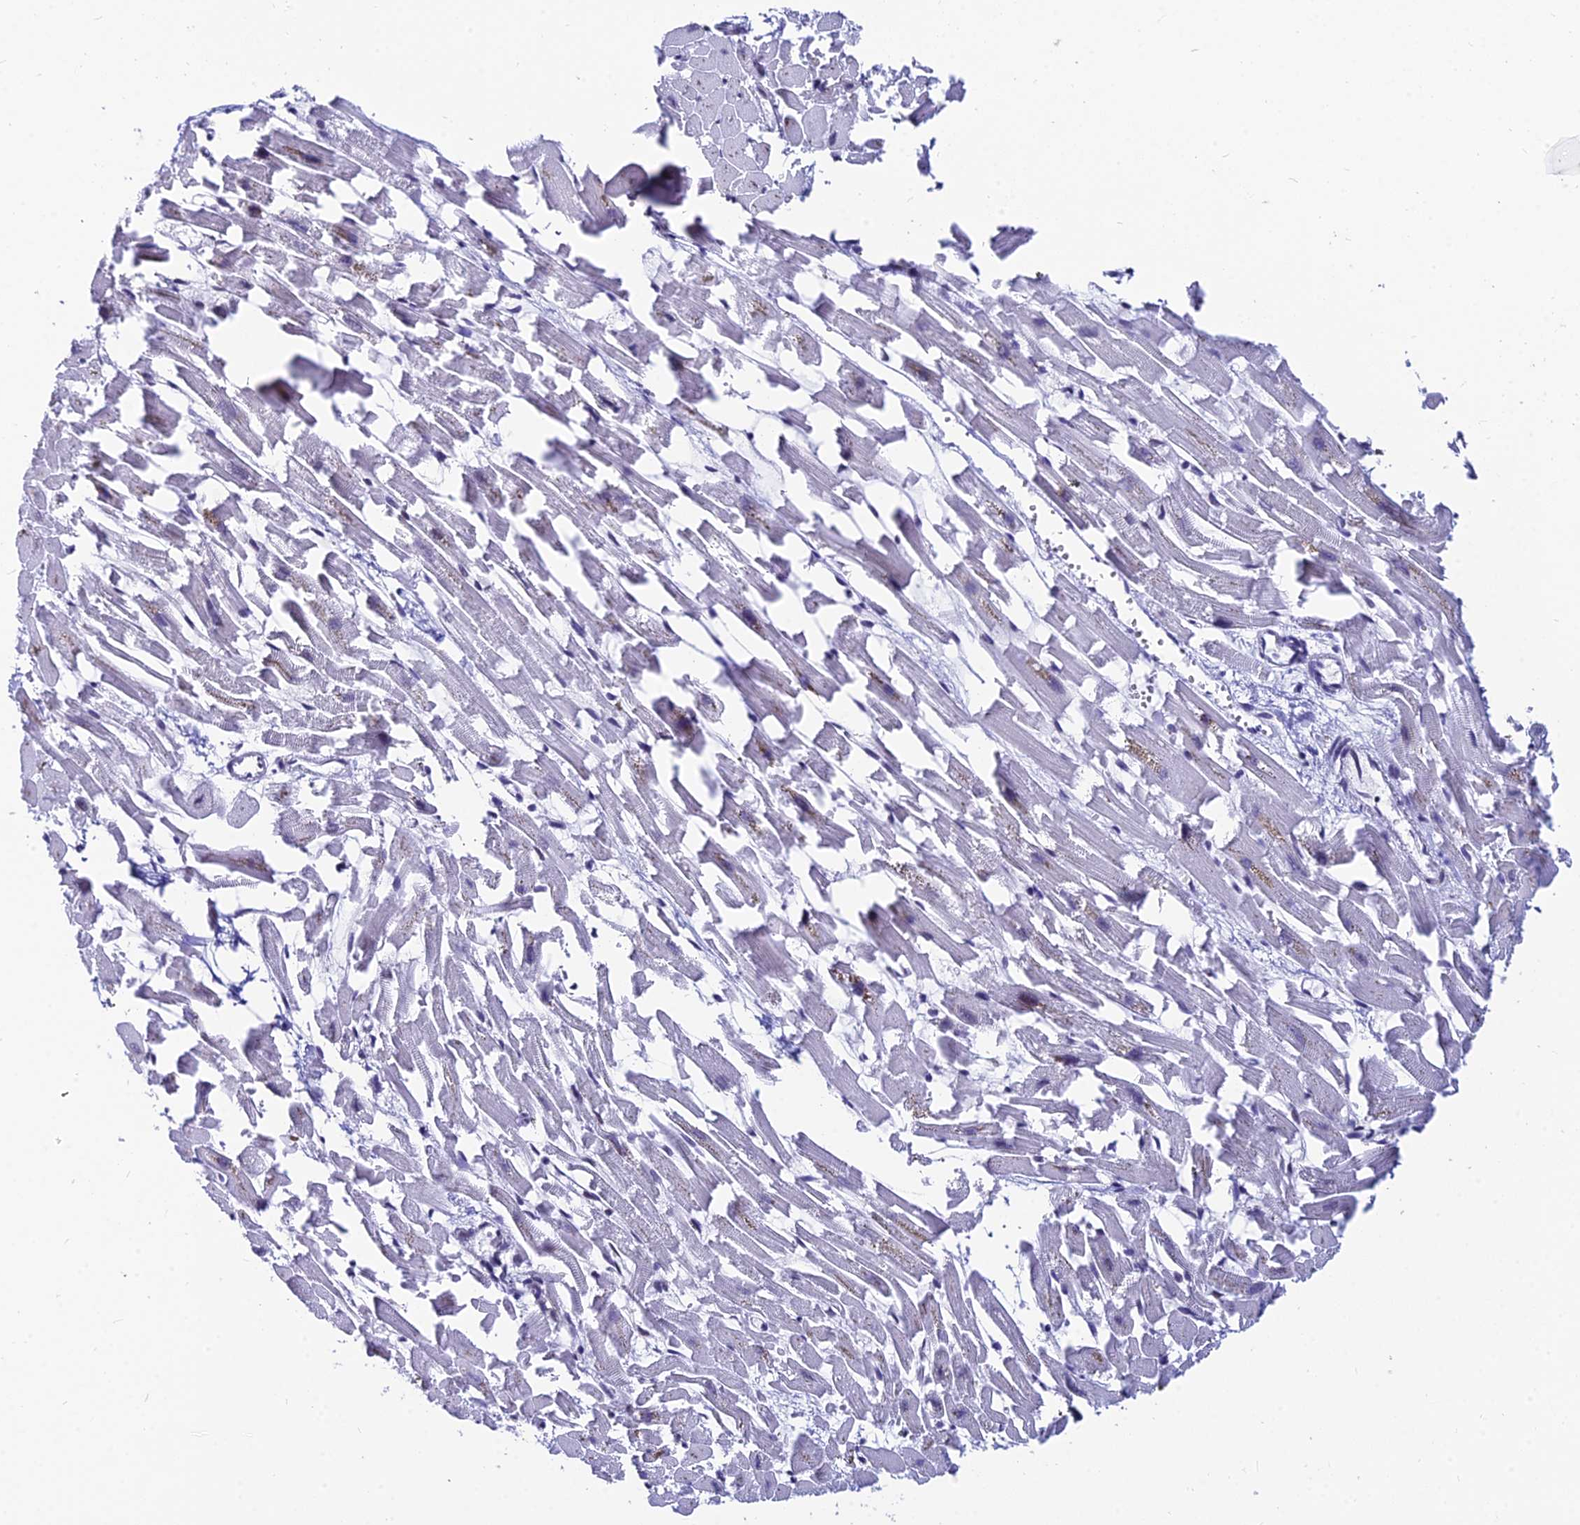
{"staining": {"intensity": "strong", "quantity": "<25%", "location": "nuclear"}, "tissue": "heart muscle", "cell_type": "Cardiomyocytes", "image_type": "normal", "snomed": [{"axis": "morphology", "description": "Normal tissue, NOS"}, {"axis": "topography", "description": "Heart"}], "caption": "Normal heart muscle exhibits strong nuclear expression in approximately <25% of cardiomyocytes, visualized by immunohistochemistry.", "gene": "HNRNPH1", "patient": {"sex": "female", "age": 64}}